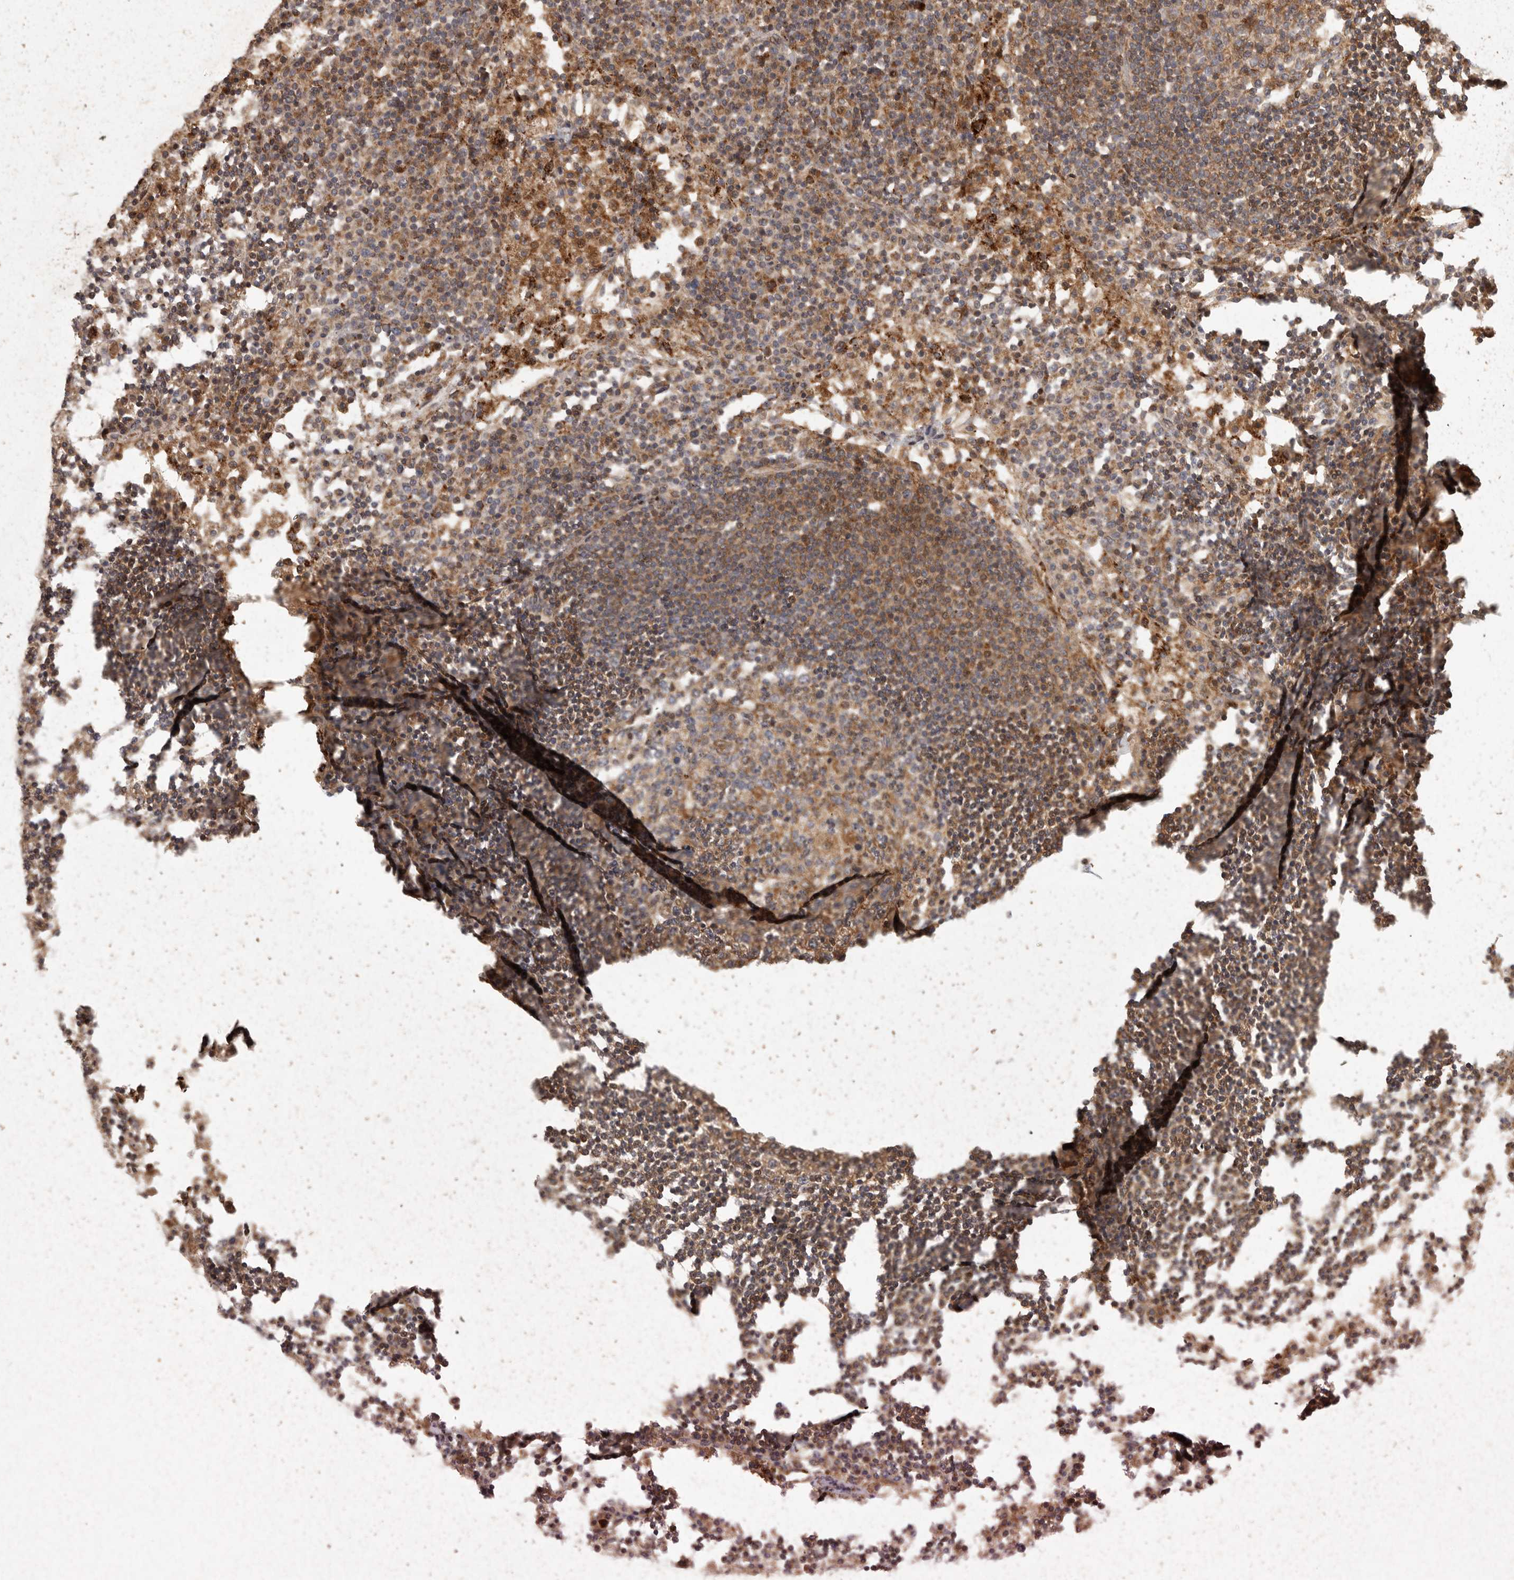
{"staining": {"intensity": "moderate", "quantity": ">75%", "location": "cytoplasmic/membranous,nuclear"}, "tissue": "lymph node", "cell_type": "Germinal center cells", "image_type": "normal", "snomed": [{"axis": "morphology", "description": "Normal tissue, NOS"}, {"axis": "topography", "description": "Lymph node"}], "caption": "Immunohistochemistry of unremarkable lymph node exhibits medium levels of moderate cytoplasmic/membranous,nuclear positivity in about >75% of germinal center cells.", "gene": "SWT1", "patient": {"sex": "female", "age": 53}}